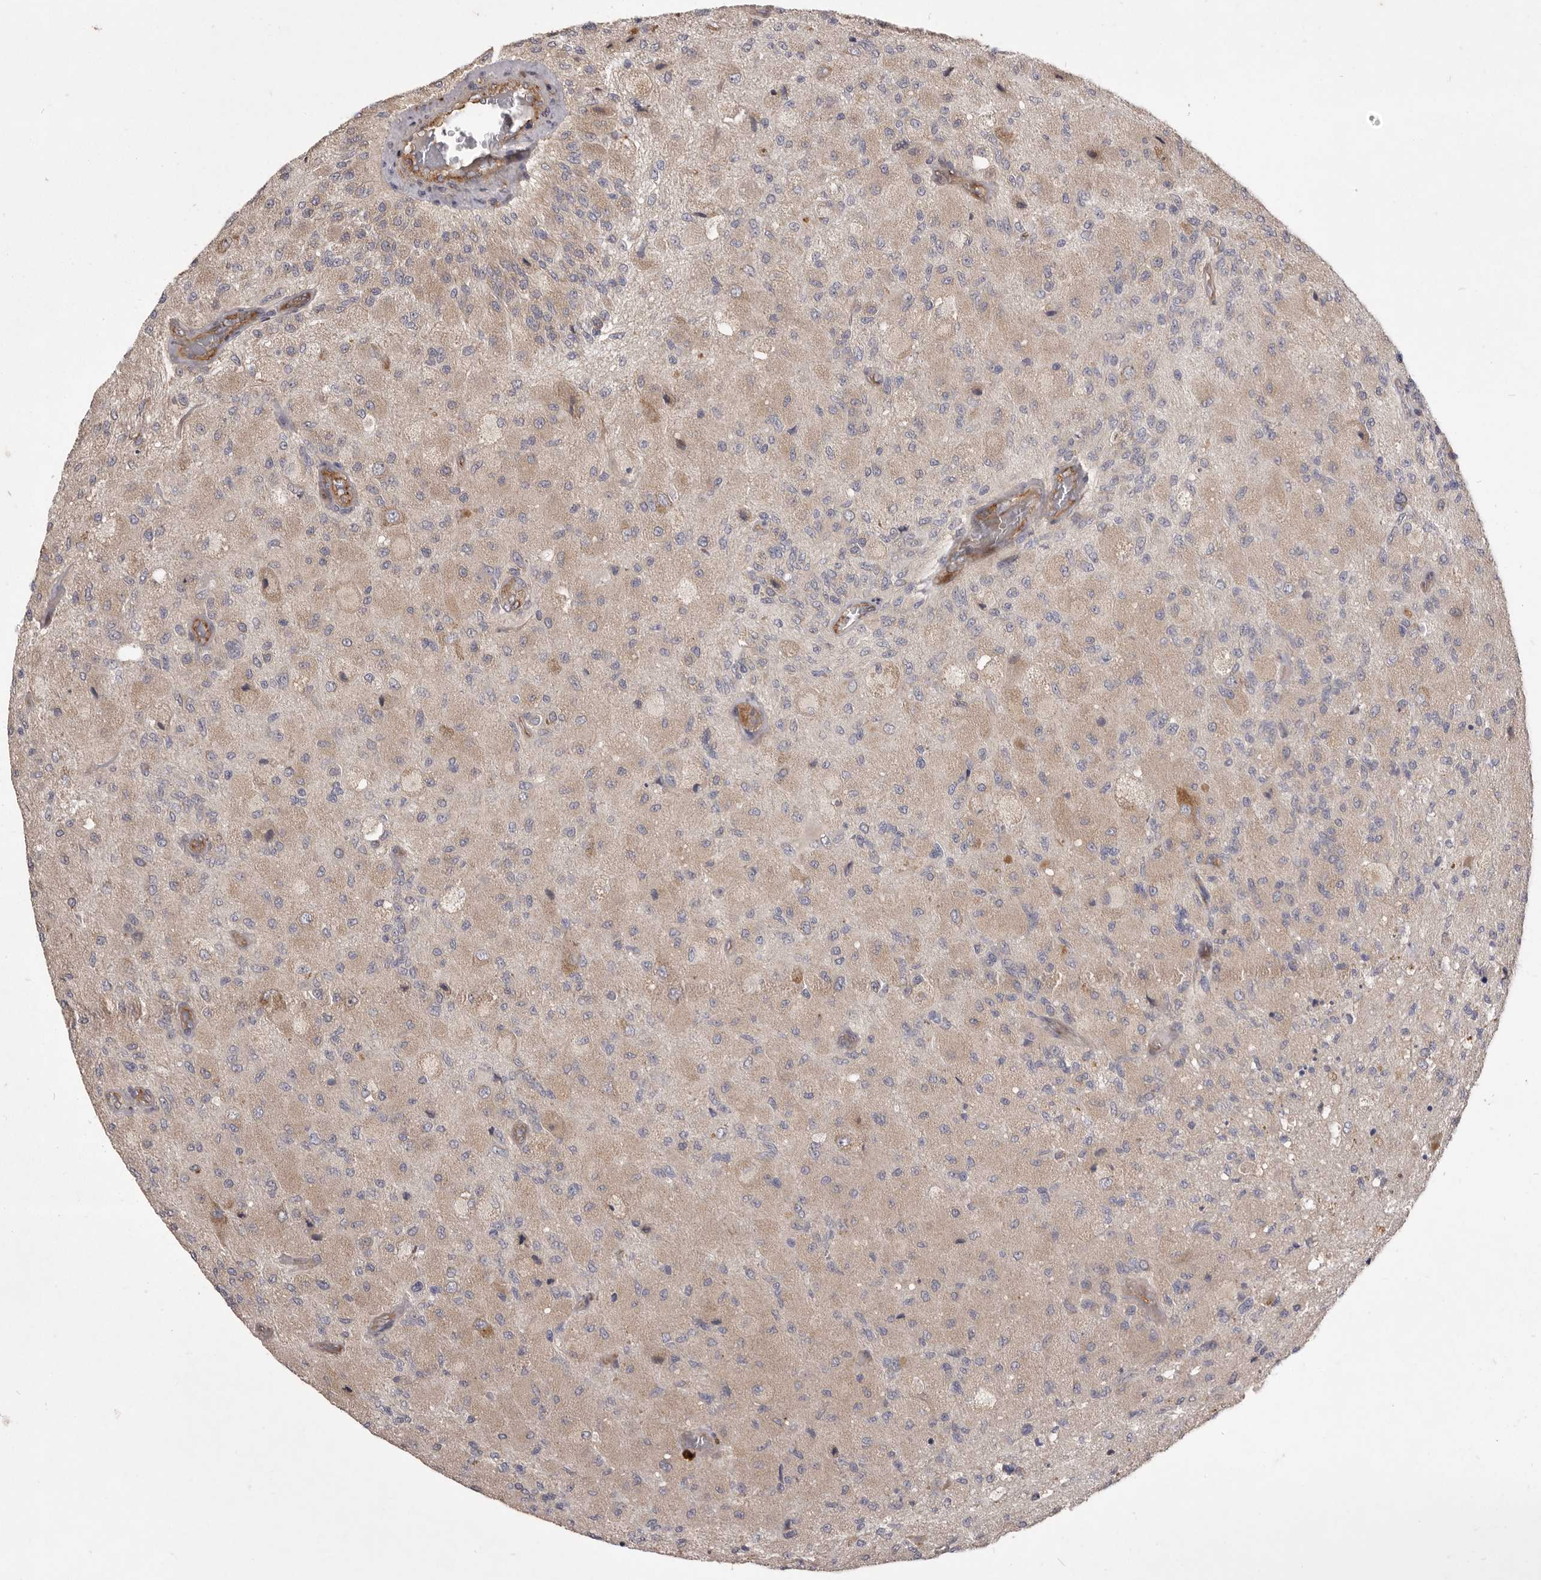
{"staining": {"intensity": "negative", "quantity": "none", "location": "none"}, "tissue": "glioma", "cell_type": "Tumor cells", "image_type": "cancer", "snomed": [{"axis": "morphology", "description": "Normal tissue, NOS"}, {"axis": "morphology", "description": "Glioma, malignant, High grade"}, {"axis": "topography", "description": "Cerebral cortex"}], "caption": "Immunohistochemistry micrograph of neoplastic tissue: human glioma stained with DAB (3,3'-diaminobenzidine) exhibits no significant protein expression in tumor cells.", "gene": "VPS45", "patient": {"sex": "male", "age": 77}}